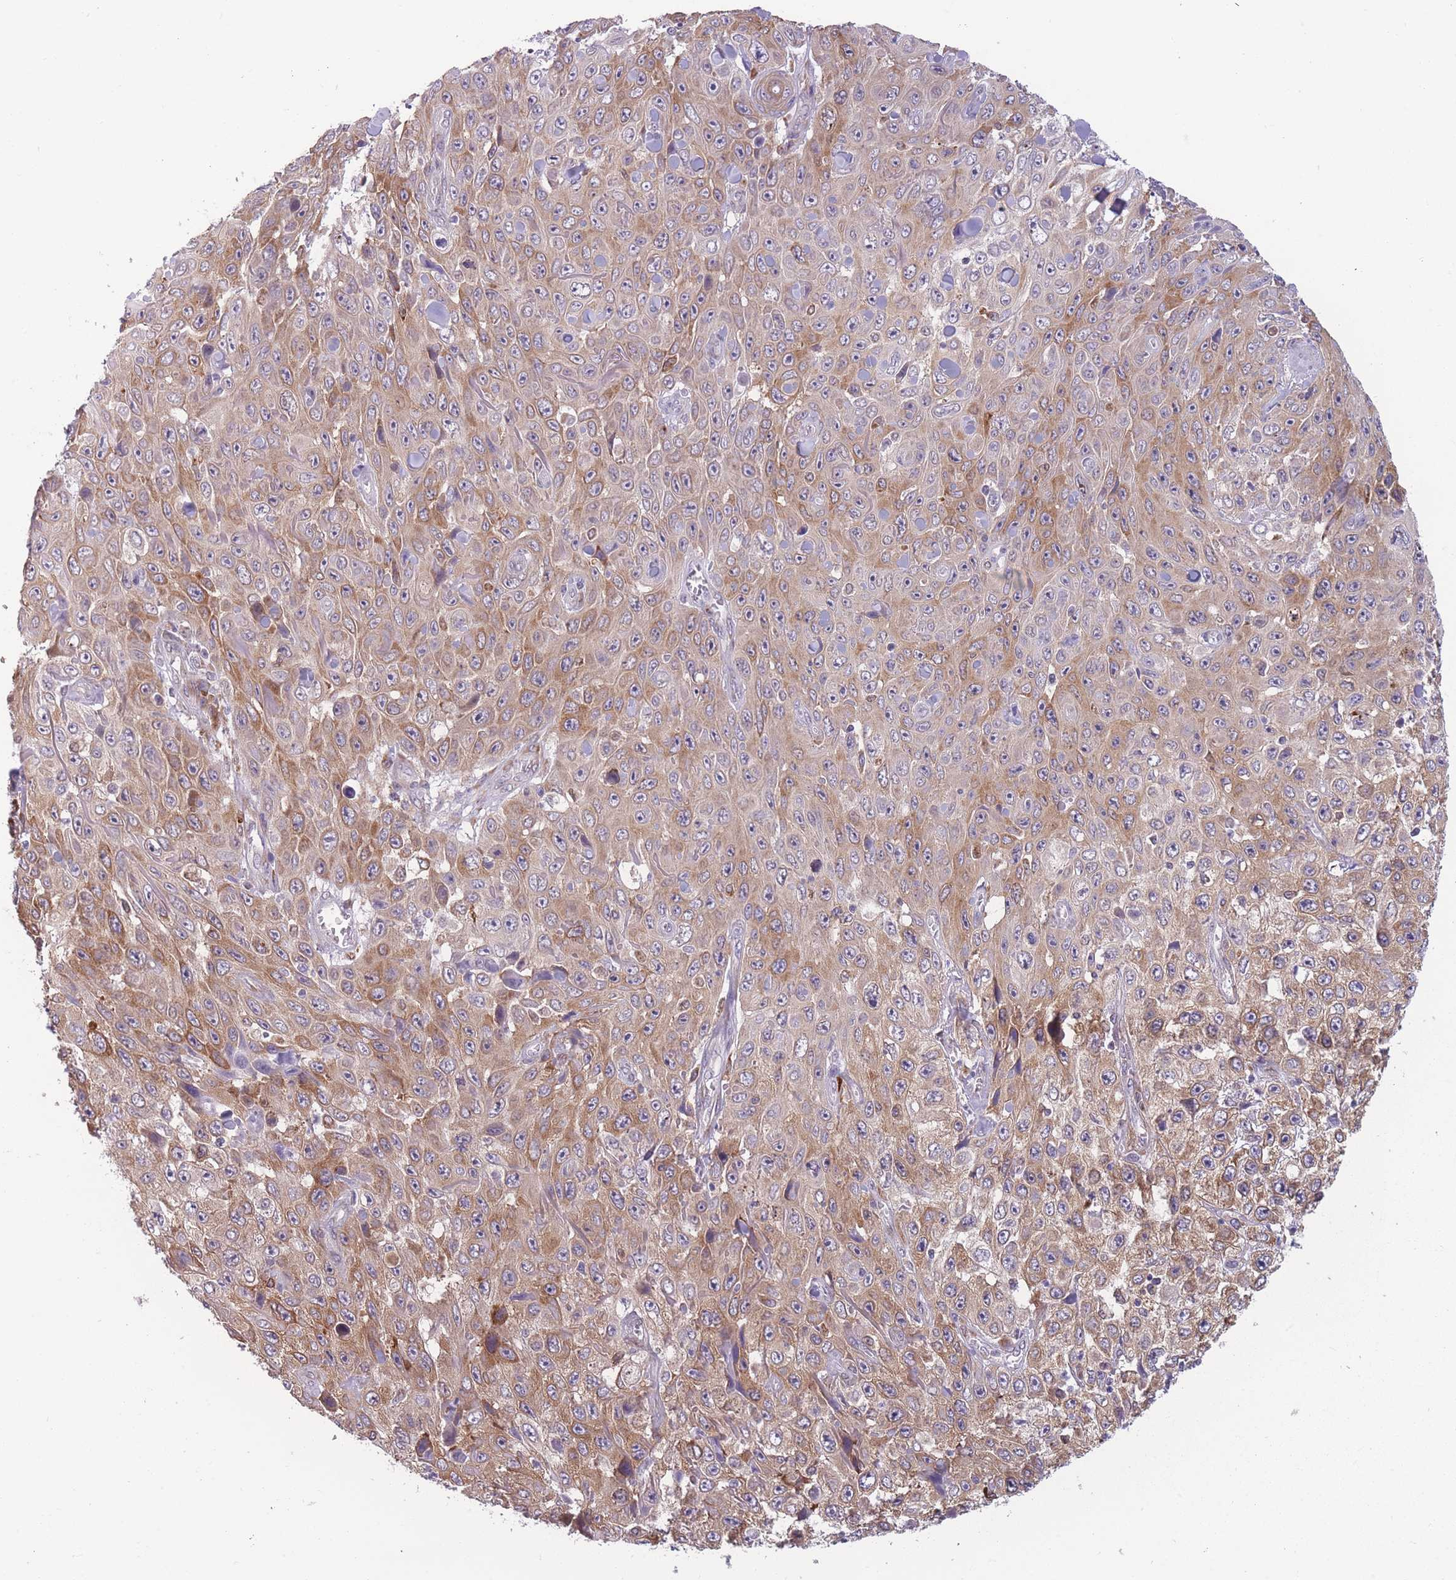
{"staining": {"intensity": "moderate", "quantity": ">75%", "location": "cytoplasmic/membranous"}, "tissue": "skin cancer", "cell_type": "Tumor cells", "image_type": "cancer", "snomed": [{"axis": "morphology", "description": "Squamous cell carcinoma, NOS"}, {"axis": "topography", "description": "Skin"}], "caption": "A brown stain labels moderate cytoplasmic/membranous expression of a protein in human squamous cell carcinoma (skin) tumor cells. The staining was performed using DAB, with brown indicating positive protein expression. Nuclei are stained blue with hematoxylin.", "gene": "TMEM121", "patient": {"sex": "male", "age": 82}}